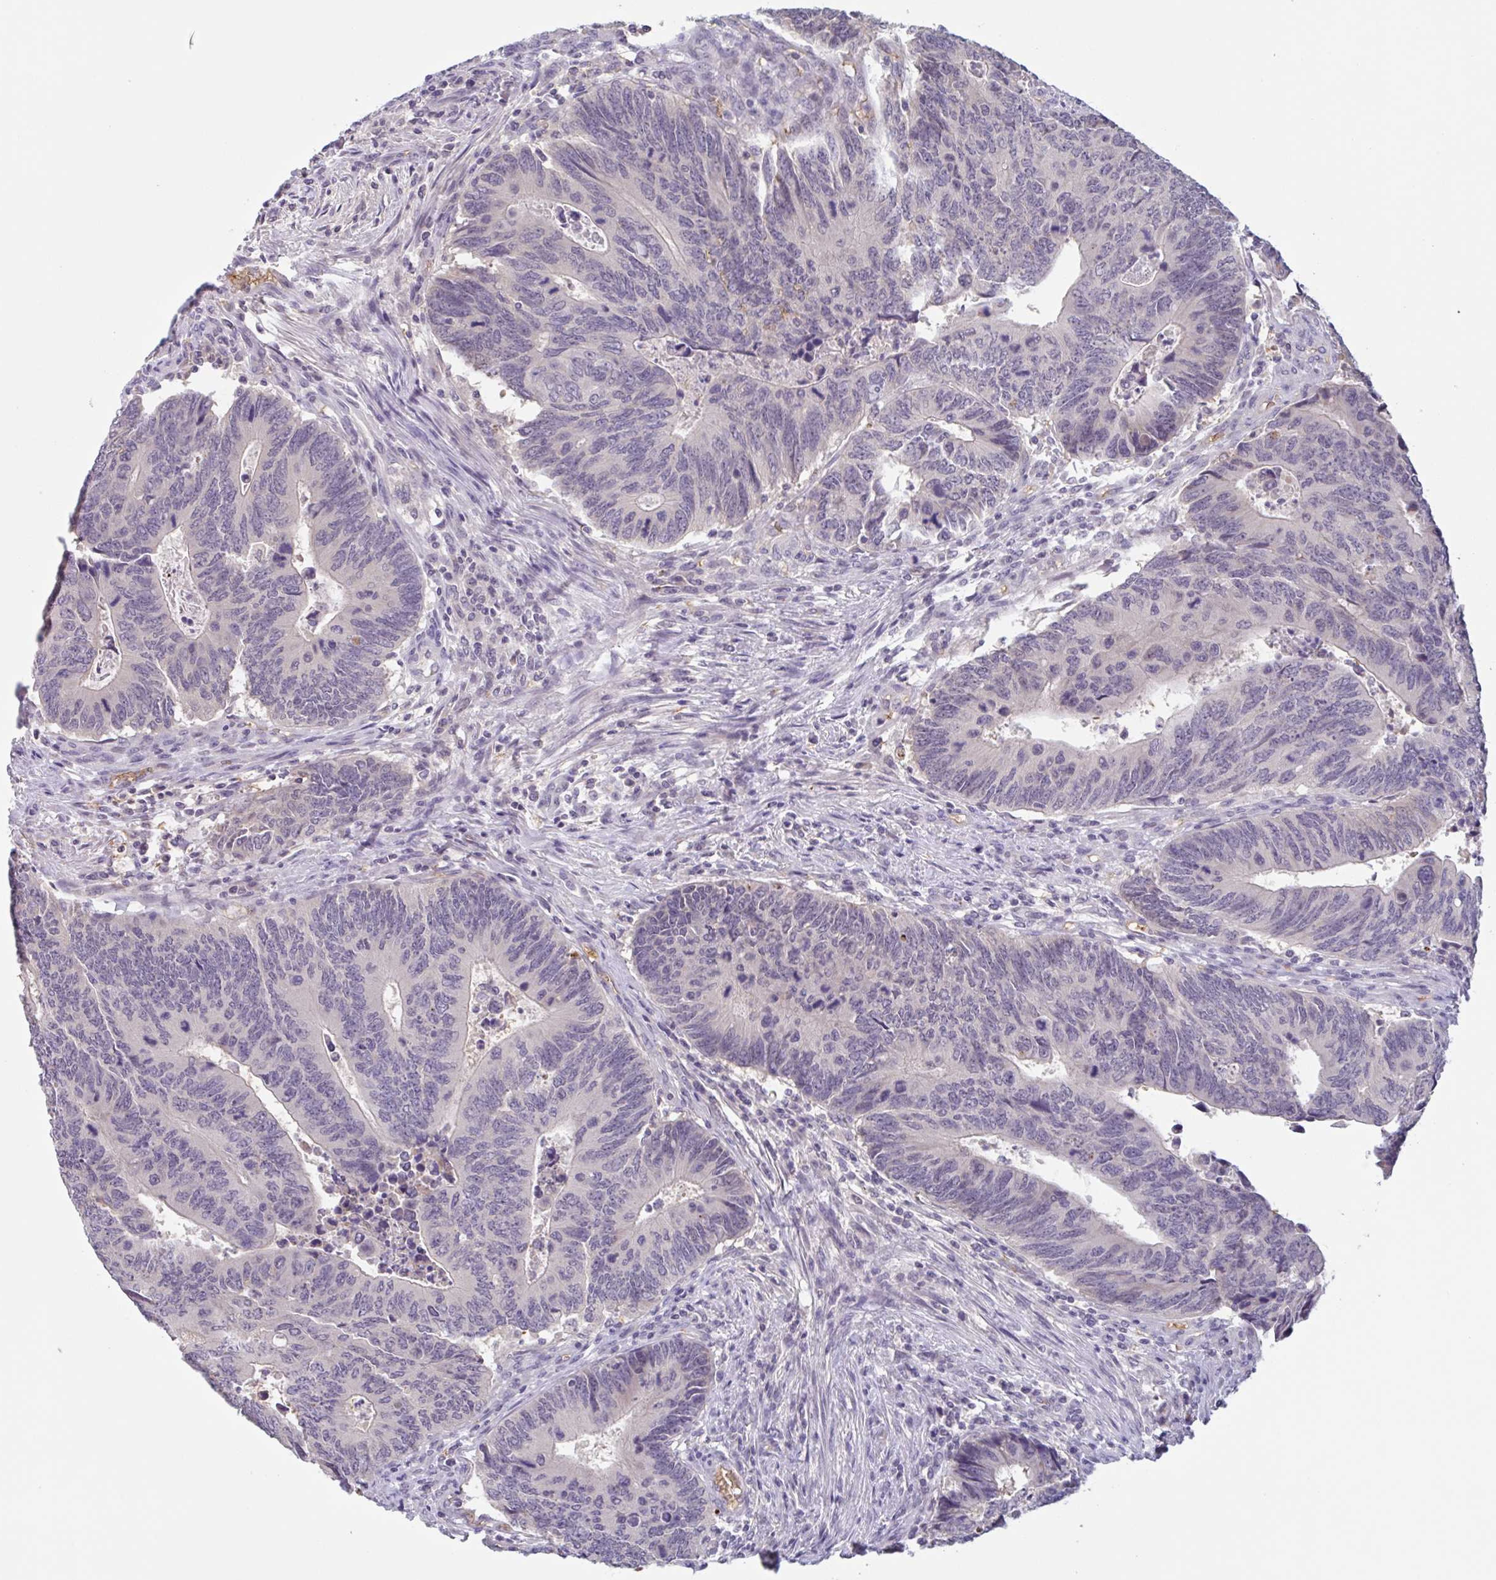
{"staining": {"intensity": "negative", "quantity": "none", "location": "none"}, "tissue": "colorectal cancer", "cell_type": "Tumor cells", "image_type": "cancer", "snomed": [{"axis": "morphology", "description": "Adenocarcinoma, NOS"}, {"axis": "topography", "description": "Colon"}], "caption": "The micrograph shows no significant positivity in tumor cells of colorectal cancer.", "gene": "RHAG", "patient": {"sex": "male", "age": 87}}